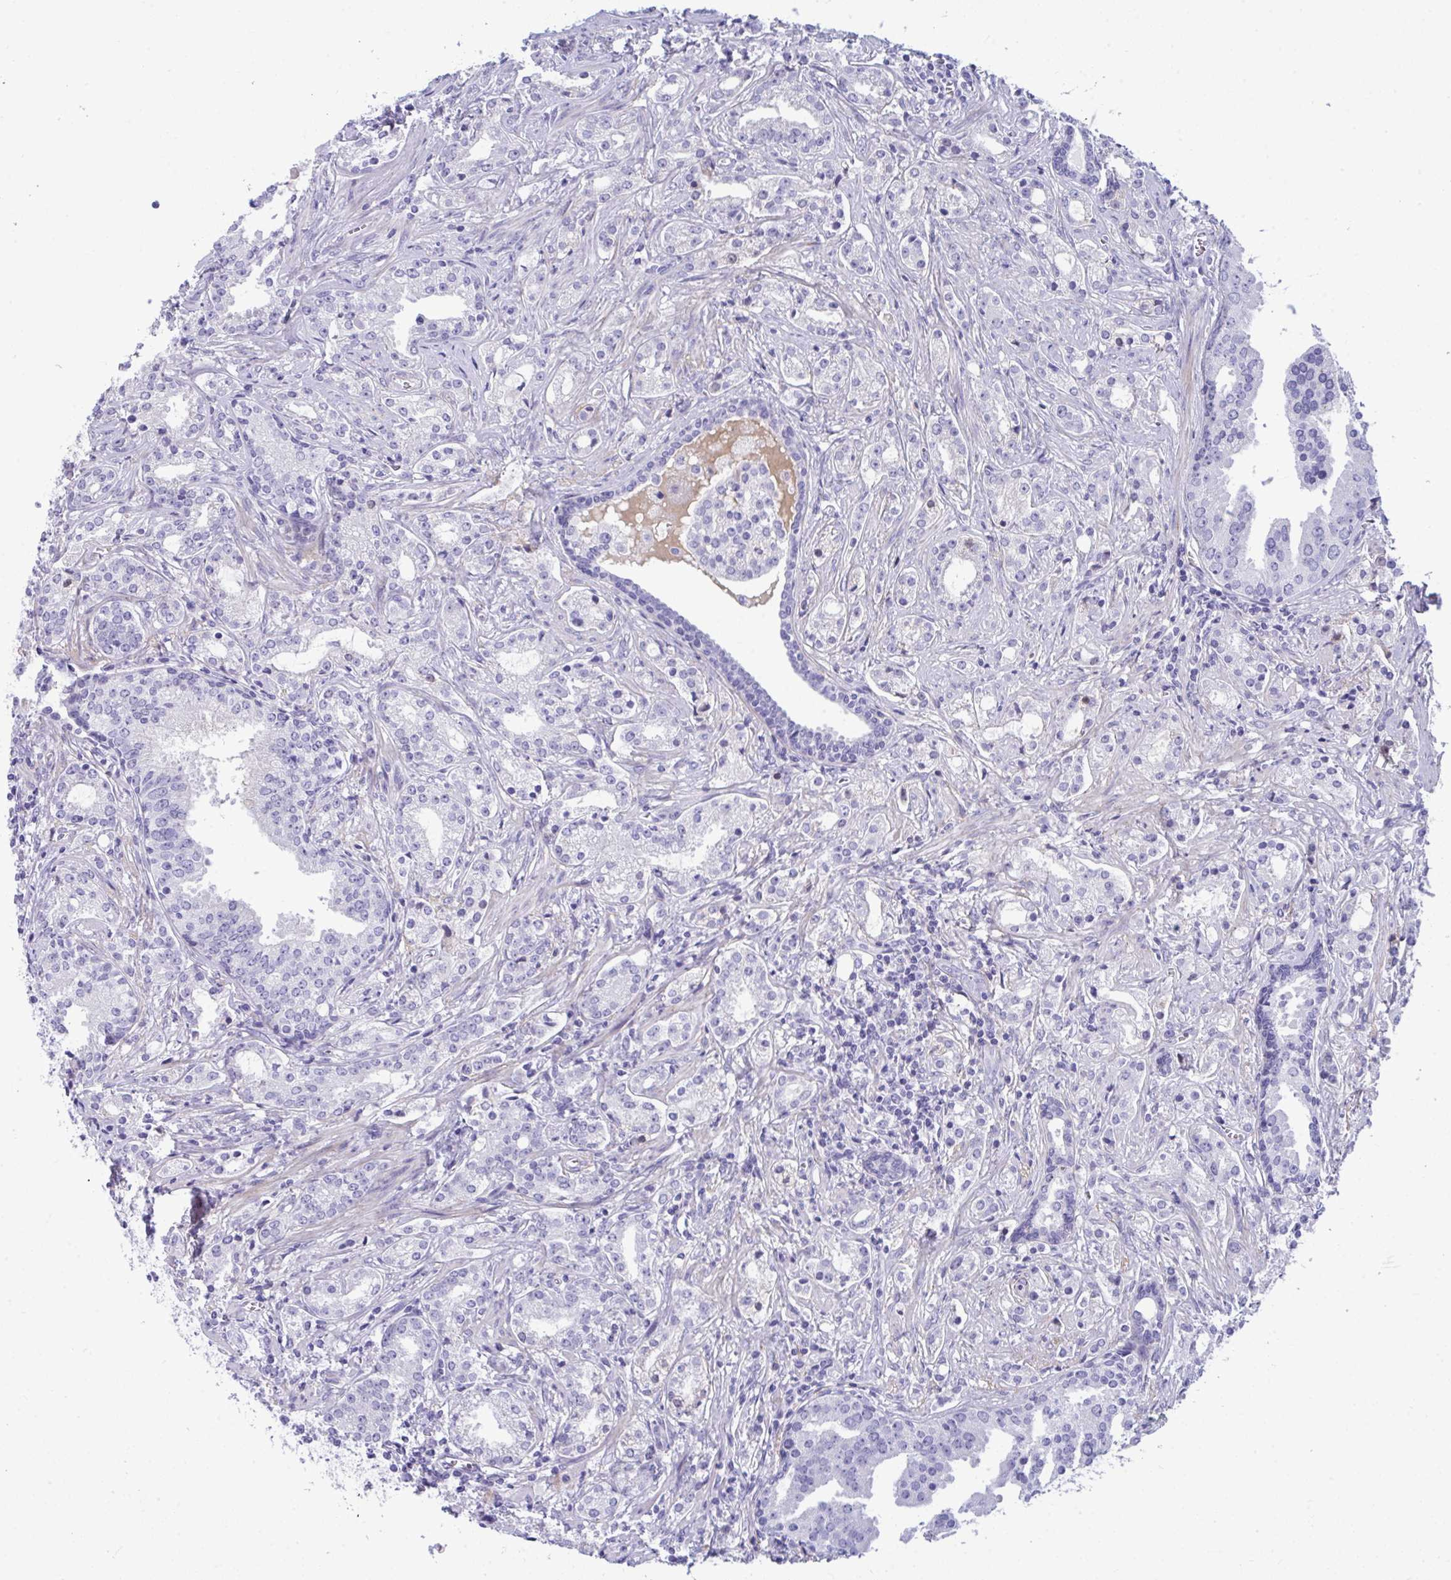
{"staining": {"intensity": "negative", "quantity": "none", "location": "none"}, "tissue": "prostate cancer", "cell_type": "Tumor cells", "image_type": "cancer", "snomed": [{"axis": "morphology", "description": "Adenocarcinoma, Medium grade"}, {"axis": "topography", "description": "Prostate"}], "caption": "Tumor cells are negative for brown protein staining in prostate cancer. (Brightfield microscopy of DAB immunohistochemistry (IHC) at high magnification).", "gene": "PIGZ", "patient": {"sex": "male", "age": 57}}